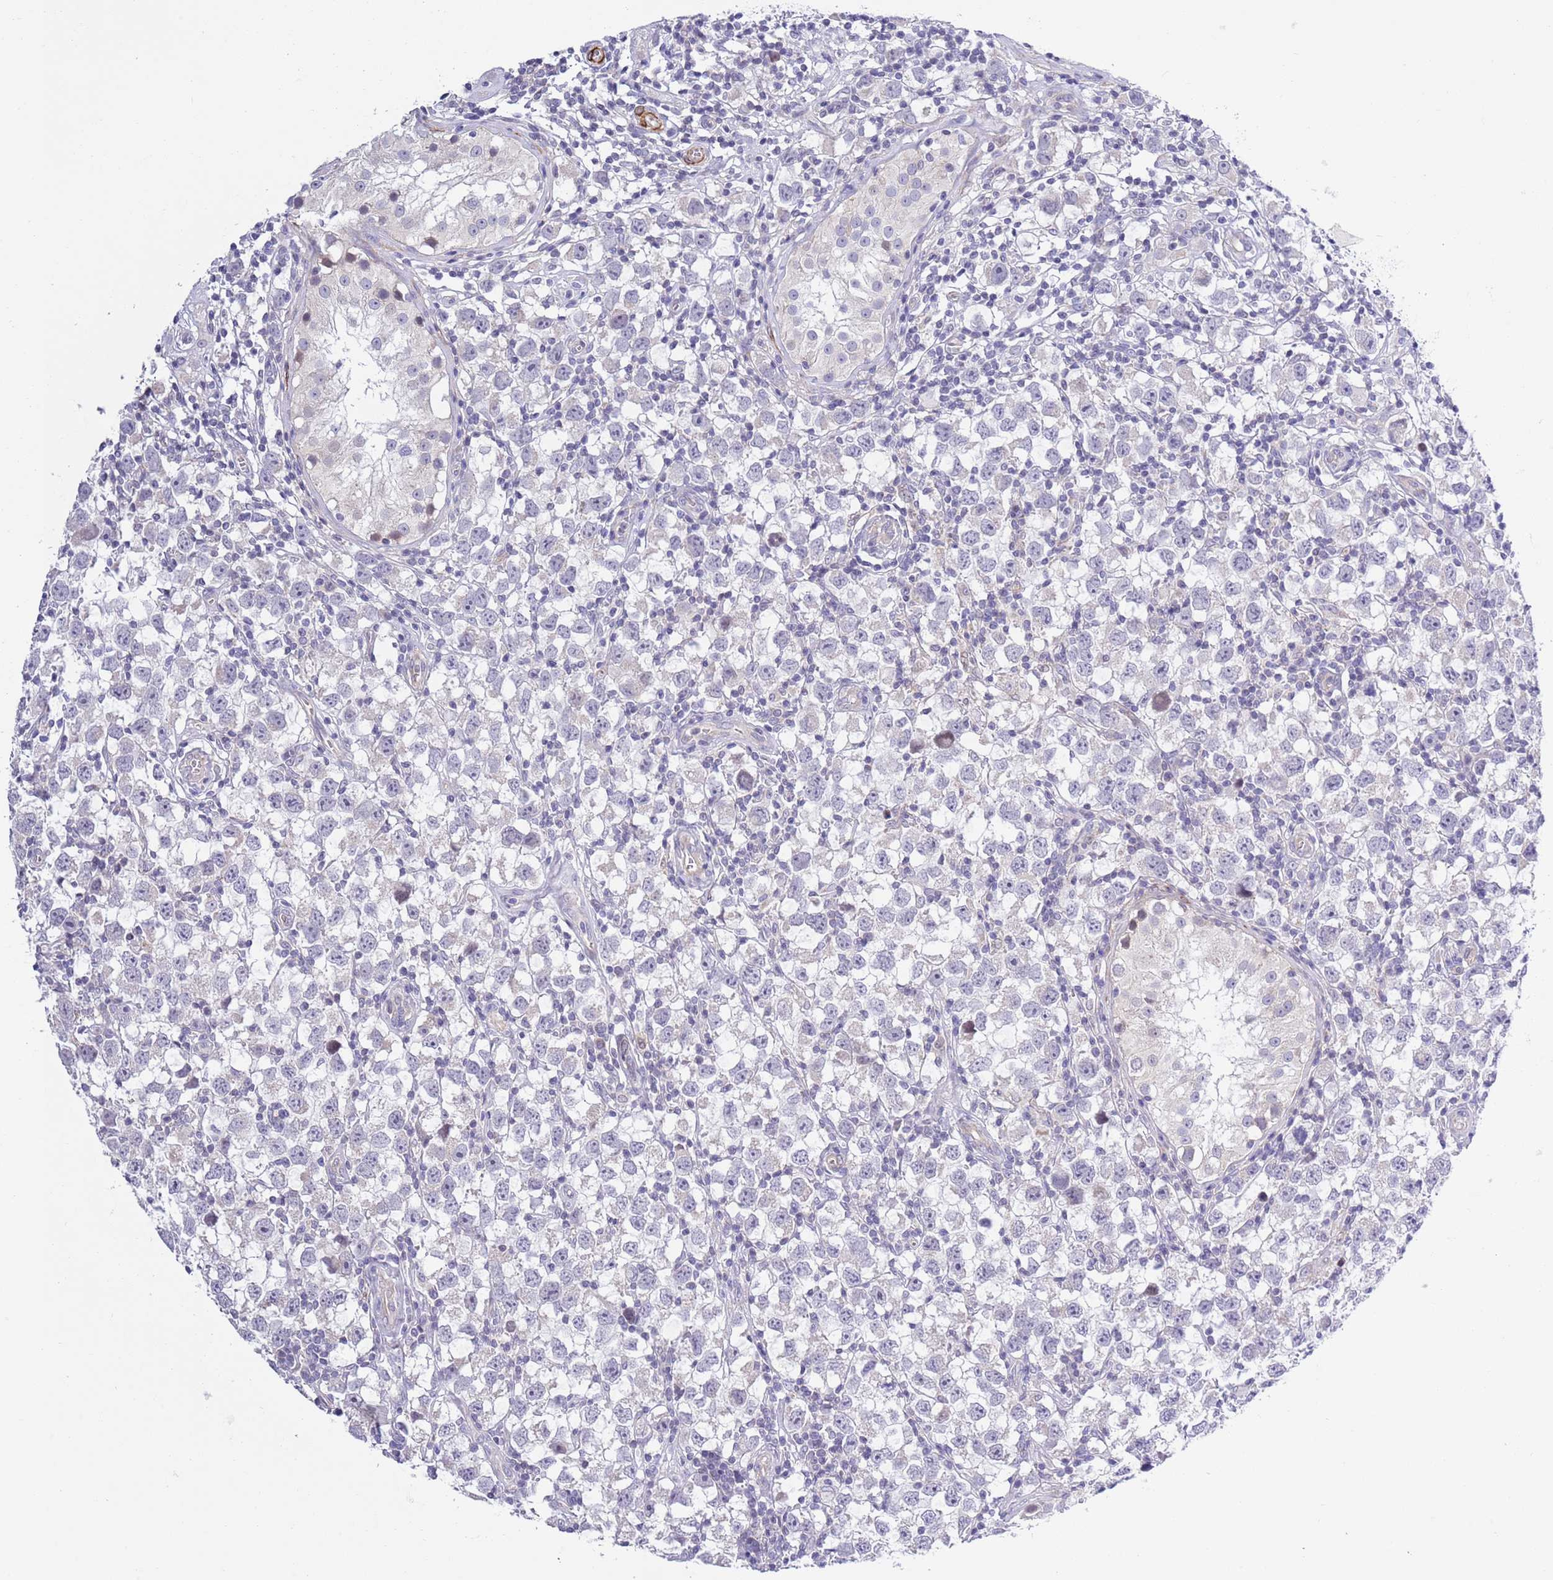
{"staining": {"intensity": "negative", "quantity": "none", "location": "none"}, "tissue": "testis cancer", "cell_type": "Tumor cells", "image_type": "cancer", "snomed": [{"axis": "morphology", "description": "Seminoma, NOS"}, {"axis": "morphology", "description": "Carcinoma, Embryonal, NOS"}, {"axis": "topography", "description": "Testis"}], "caption": "High power microscopy micrograph of an IHC micrograph of seminoma (testis), revealing no significant staining in tumor cells.", "gene": "NET1", "patient": {"sex": "male", "age": 29}}